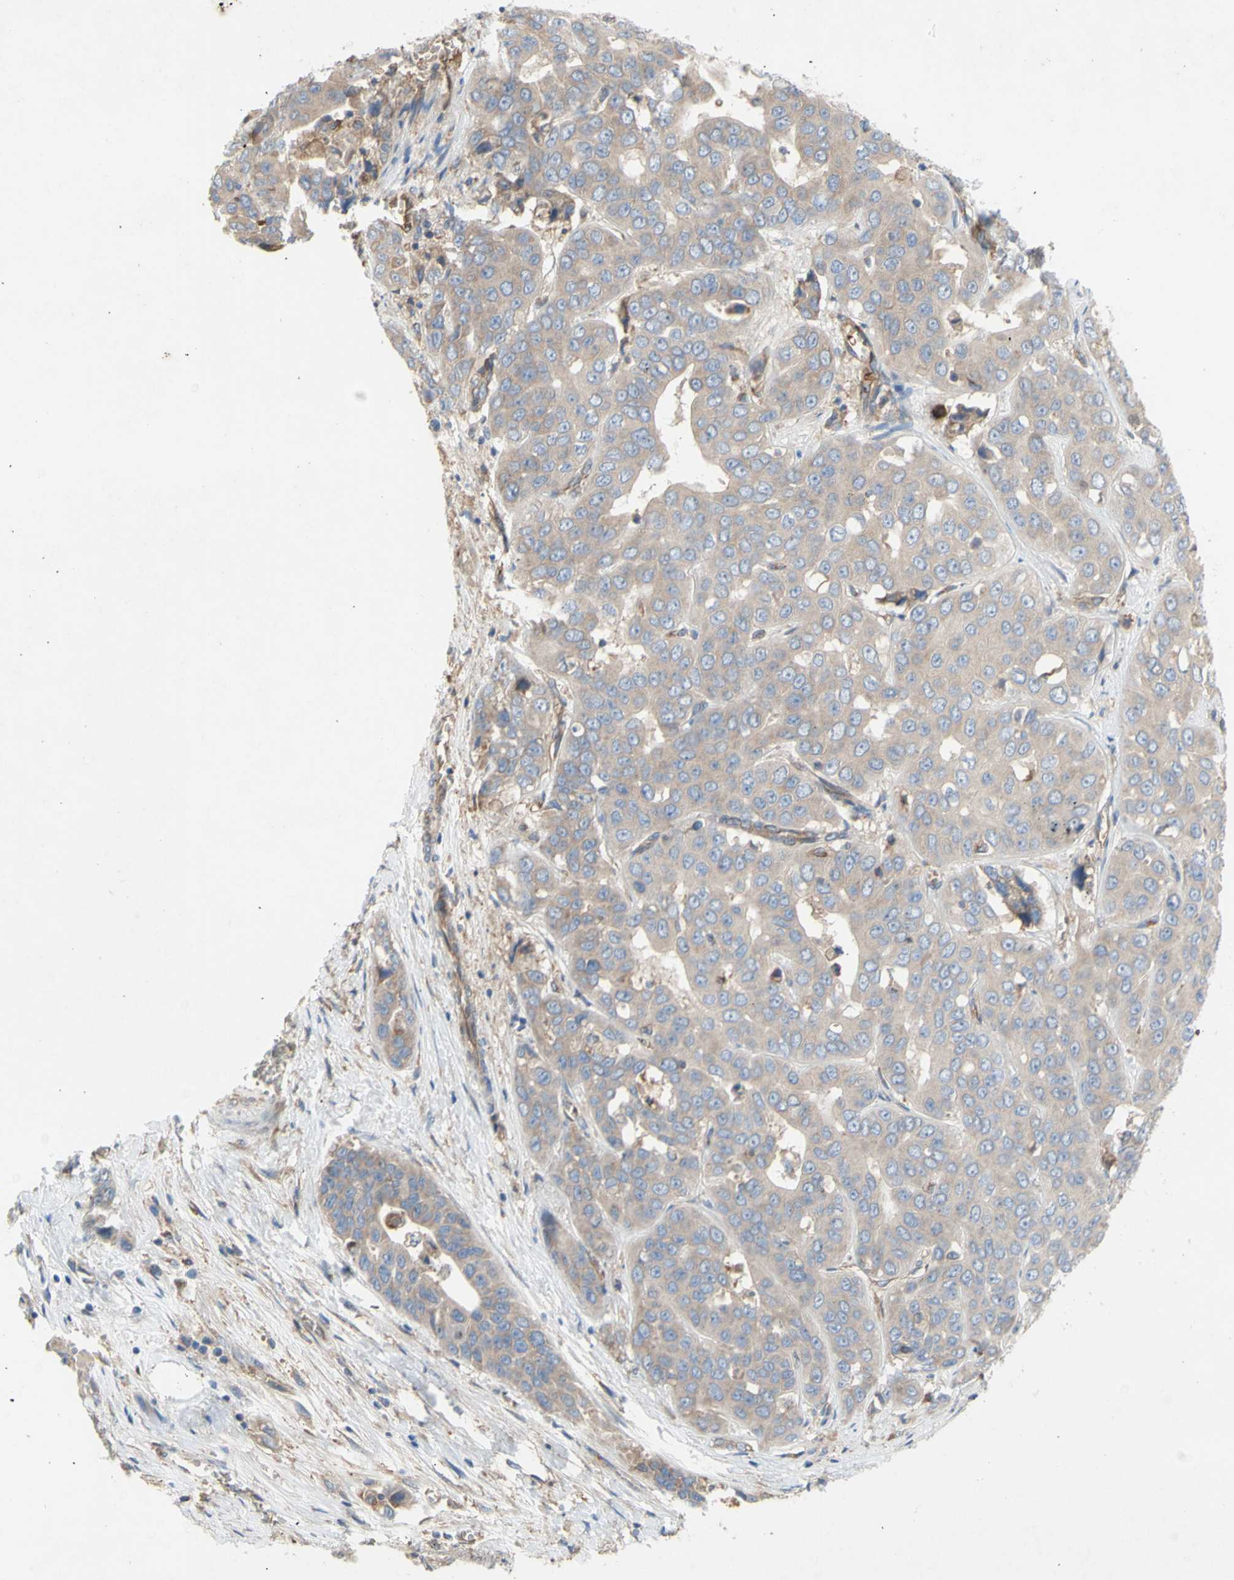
{"staining": {"intensity": "weak", "quantity": ">75%", "location": "cytoplasmic/membranous"}, "tissue": "liver cancer", "cell_type": "Tumor cells", "image_type": "cancer", "snomed": [{"axis": "morphology", "description": "Cholangiocarcinoma"}, {"axis": "topography", "description": "Liver"}], "caption": "Immunohistochemistry (IHC) photomicrograph of neoplastic tissue: human liver cholangiocarcinoma stained using IHC displays low levels of weak protein expression localized specifically in the cytoplasmic/membranous of tumor cells, appearing as a cytoplasmic/membranous brown color.", "gene": "KLC1", "patient": {"sex": "female", "age": 52}}